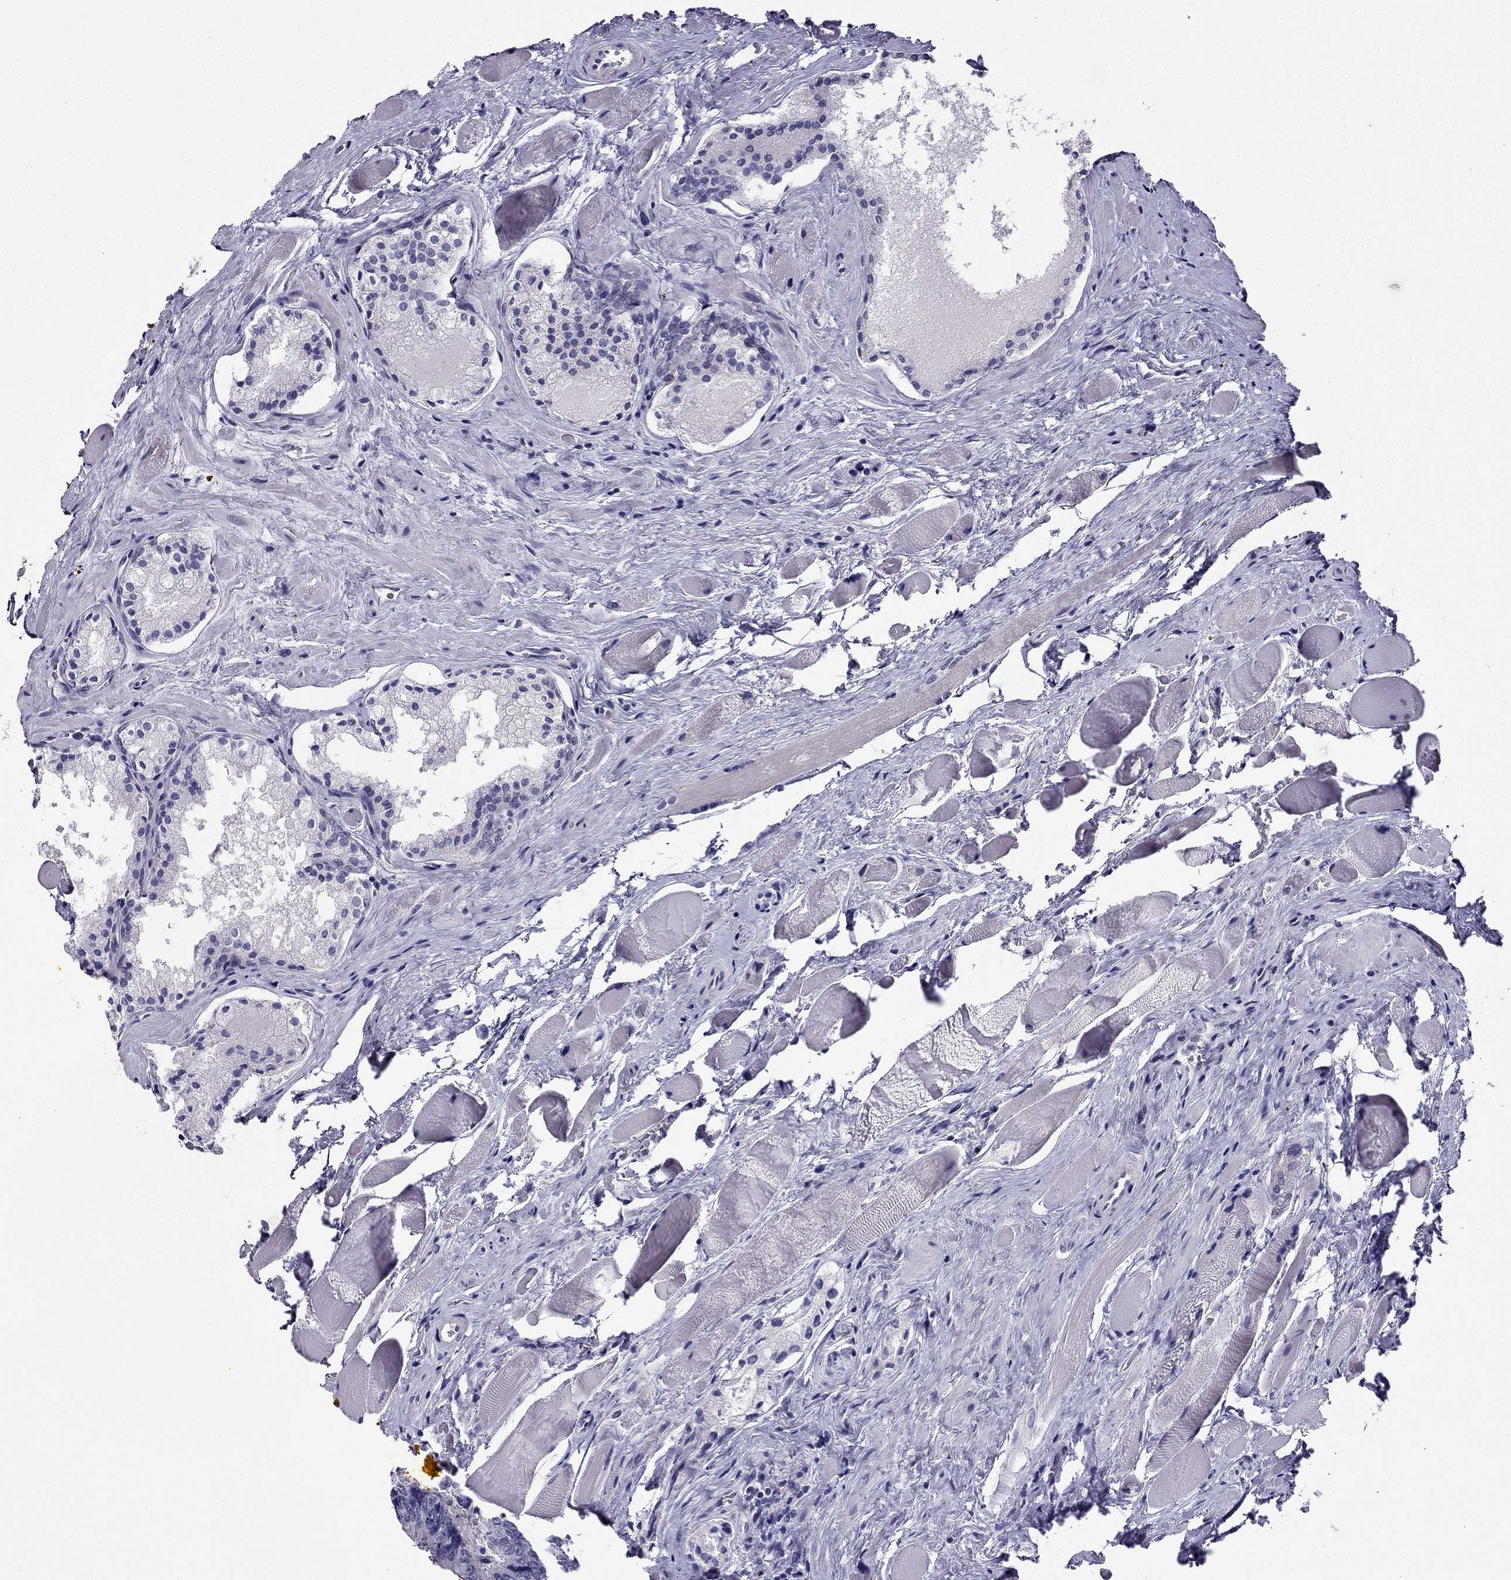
{"staining": {"intensity": "negative", "quantity": "none", "location": "none"}, "tissue": "prostate cancer", "cell_type": "Tumor cells", "image_type": "cancer", "snomed": [{"axis": "morphology", "description": "Adenocarcinoma, NOS"}, {"axis": "morphology", "description": "Adenocarcinoma, High grade"}, {"axis": "topography", "description": "Prostate"}], "caption": "The photomicrograph reveals no significant positivity in tumor cells of adenocarcinoma (prostate). (DAB IHC, high magnification).", "gene": "KCNJ10", "patient": {"sex": "male", "age": 62}}